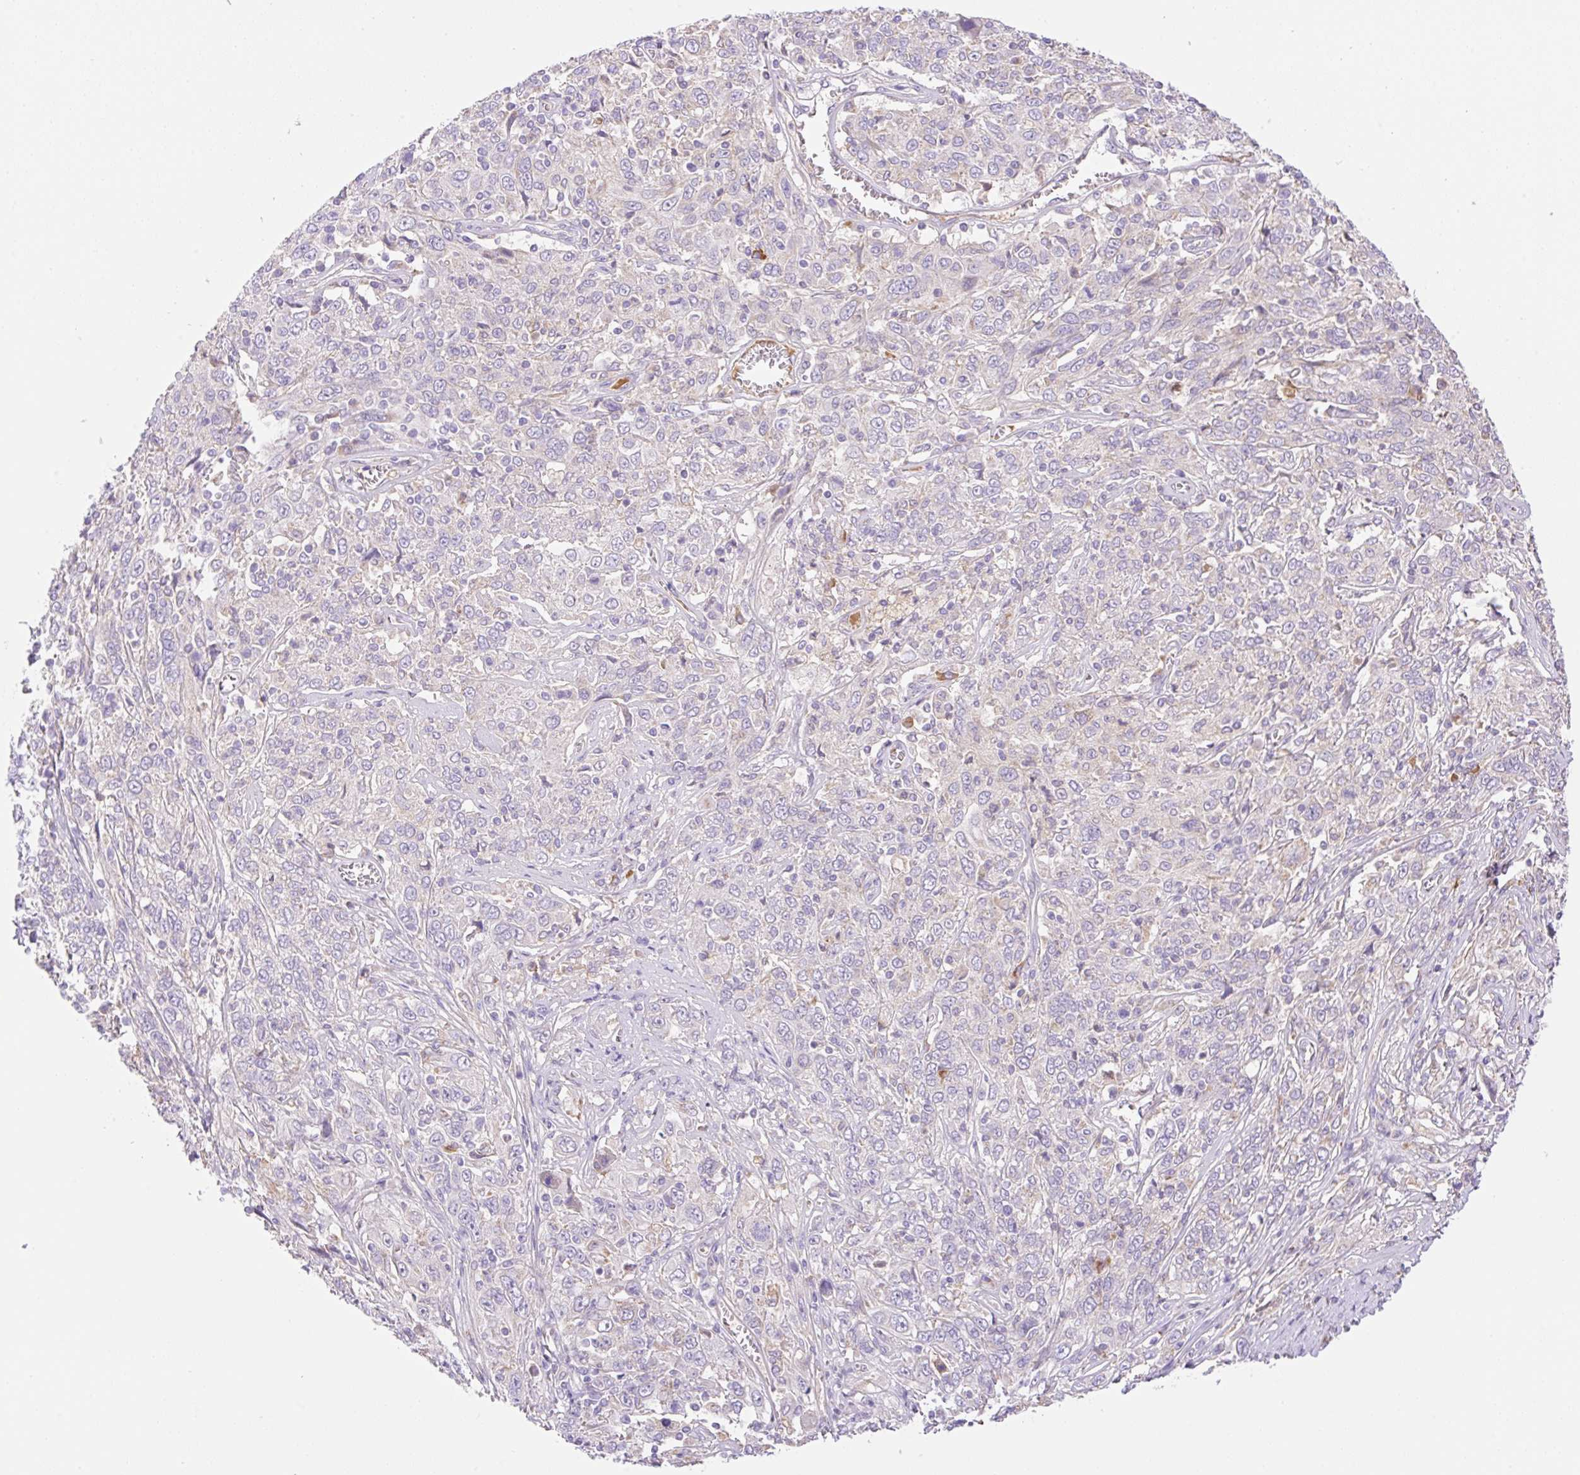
{"staining": {"intensity": "negative", "quantity": "none", "location": "none"}, "tissue": "cervical cancer", "cell_type": "Tumor cells", "image_type": "cancer", "snomed": [{"axis": "morphology", "description": "Squamous cell carcinoma, NOS"}, {"axis": "topography", "description": "Cervix"}], "caption": "Immunohistochemical staining of cervical cancer shows no significant positivity in tumor cells. (DAB IHC visualized using brightfield microscopy, high magnification).", "gene": "DENND5A", "patient": {"sex": "female", "age": 46}}